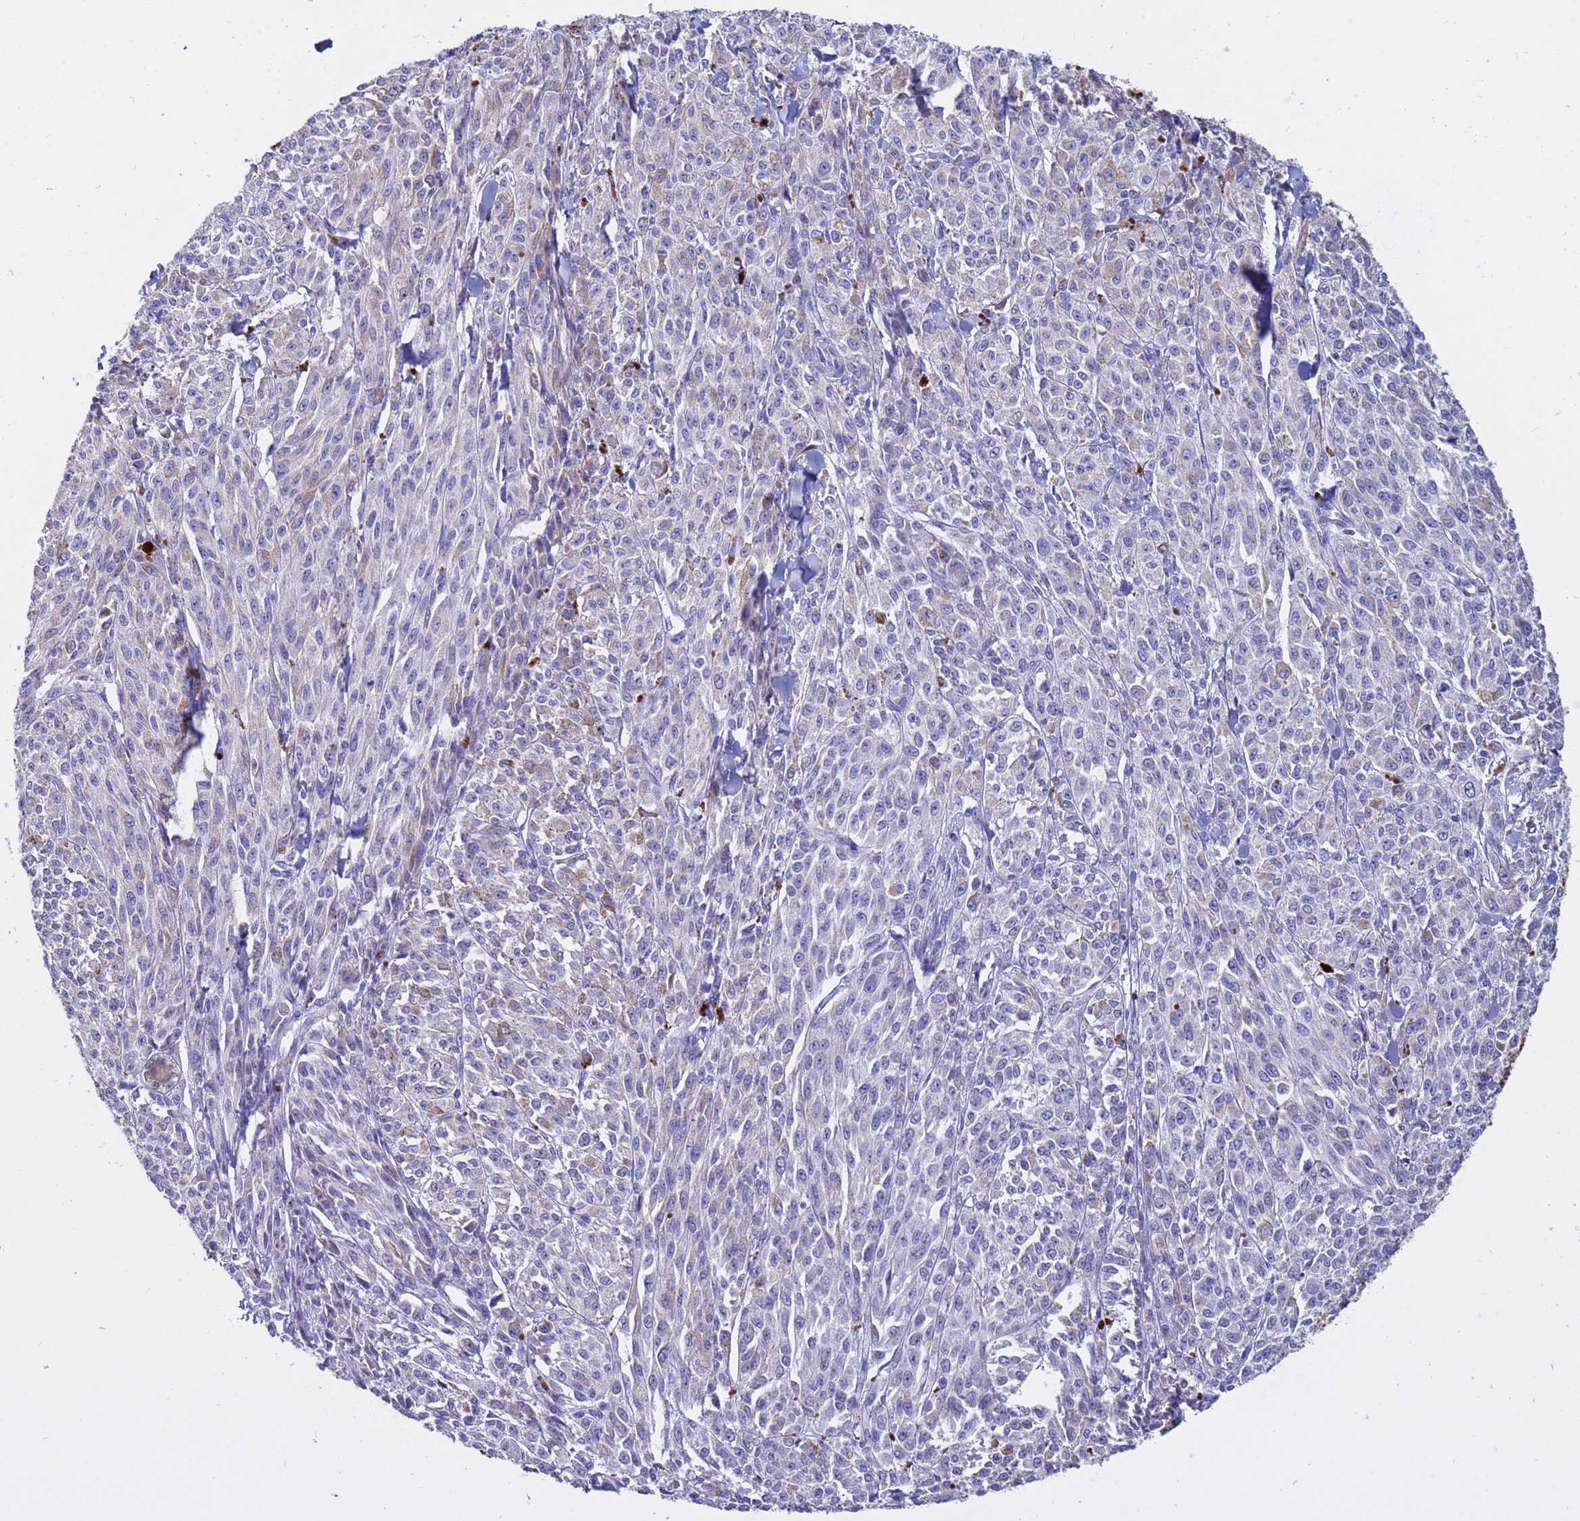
{"staining": {"intensity": "weak", "quantity": "<25%", "location": "cytoplasmic/membranous"}, "tissue": "melanoma", "cell_type": "Tumor cells", "image_type": "cancer", "snomed": [{"axis": "morphology", "description": "Malignant melanoma, NOS"}, {"axis": "topography", "description": "Skin"}], "caption": "Immunohistochemical staining of human malignant melanoma demonstrates no significant positivity in tumor cells. (Brightfield microscopy of DAB immunohistochemistry (IHC) at high magnification).", "gene": "TUBGCP3", "patient": {"sex": "female", "age": 52}}